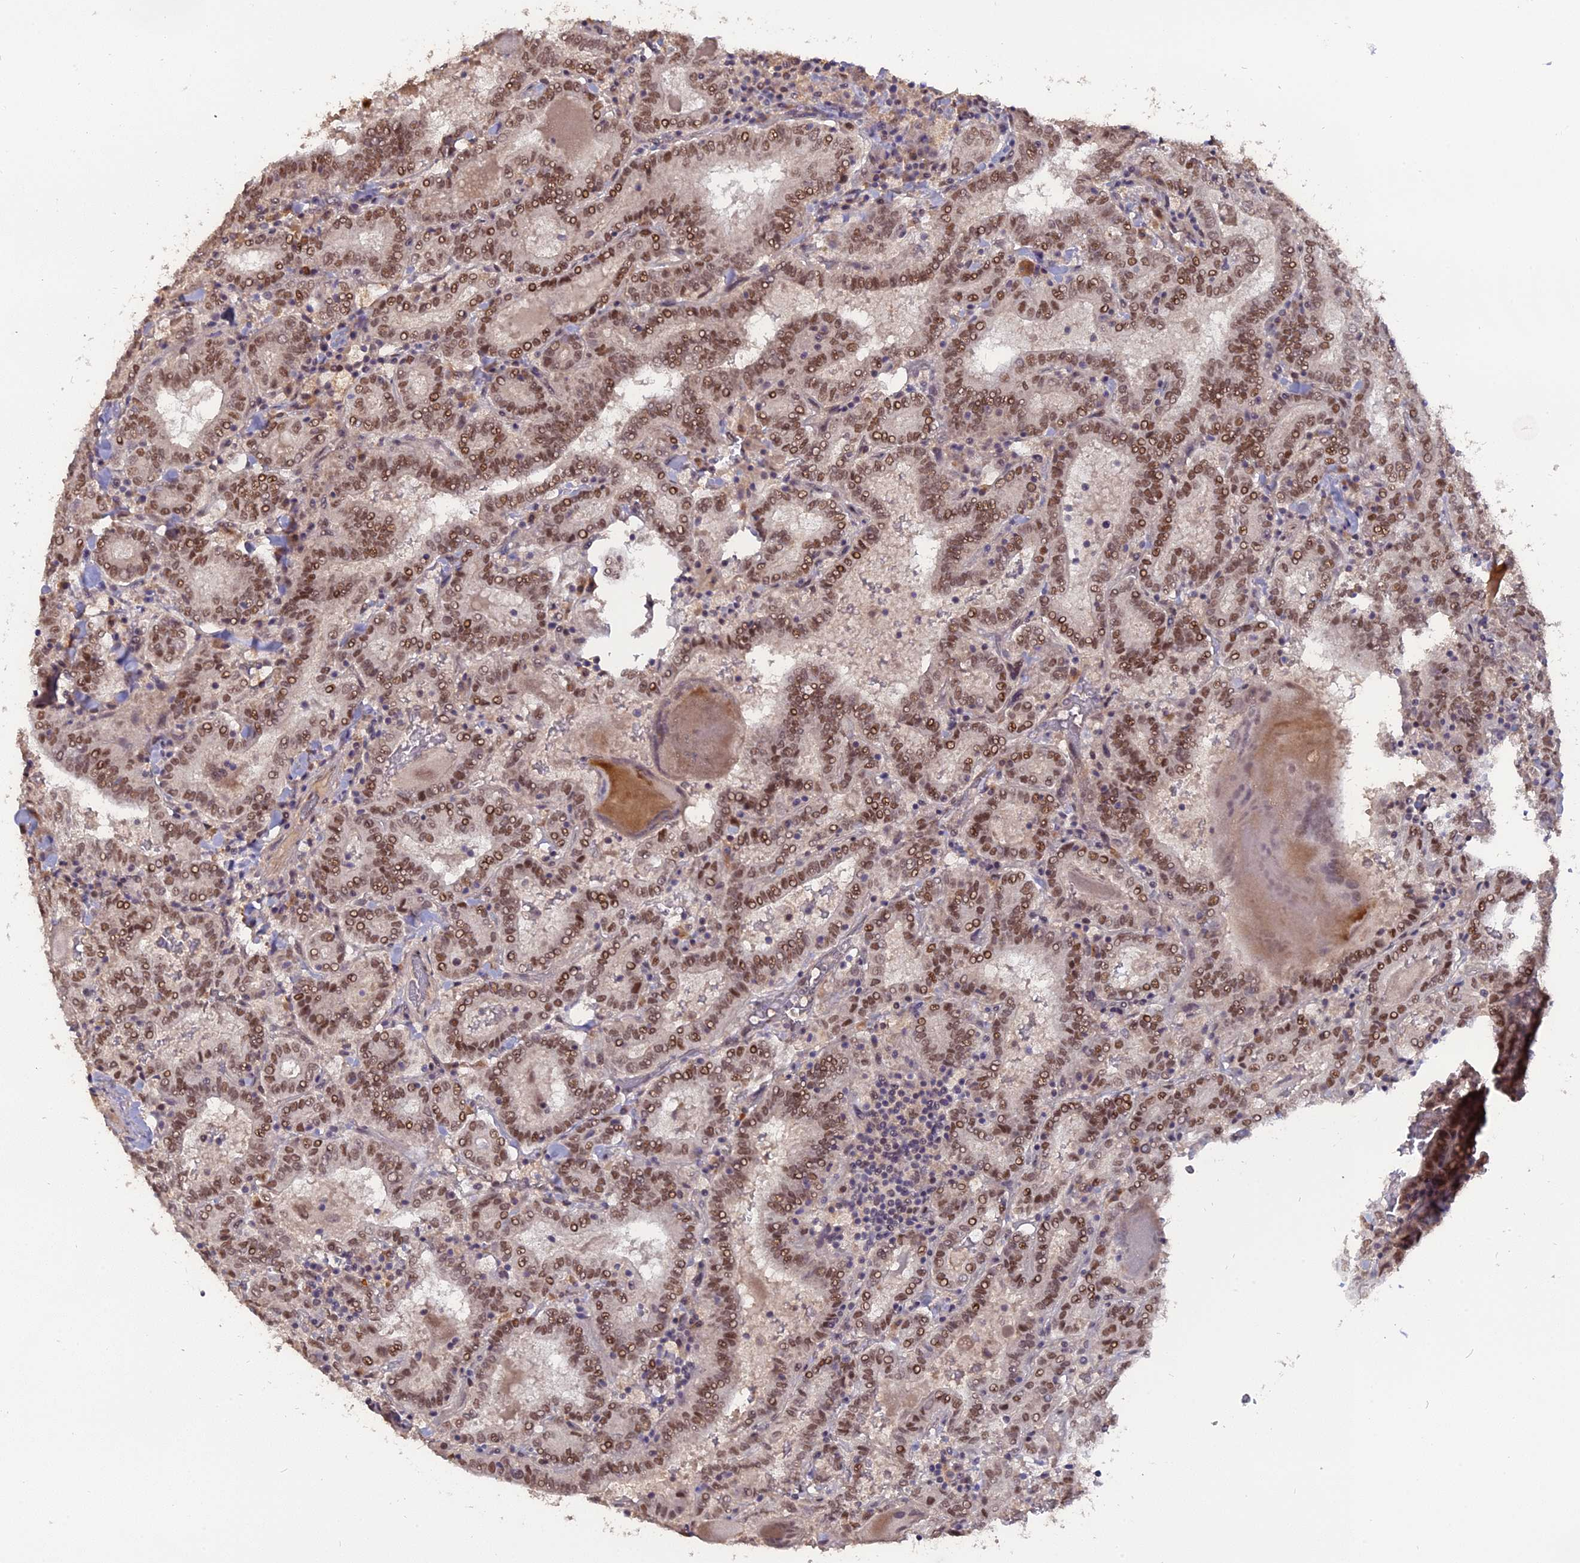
{"staining": {"intensity": "moderate", "quantity": ">75%", "location": "nuclear"}, "tissue": "thyroid cancer", "cell_type": "Tumor cells", "image_type": "cancer", "snomed": [{"axis": "morphology", "description": "Papillary adenocarcinoma, NOS"}, {"axis": "topography", "description": "Thyroid gland"}], "caption": "Protein positivity by IHC displays moderate nuclear expression in approximately >75% of tumor cells in papillary adenocarcinoma (thyroid). (DAB (3,3'-diaminobenzidine) = brown stain, brightfield microscopy at high magnification).", "gene": "NR1H3", "patient": {"sex": "female", "age": 72}}